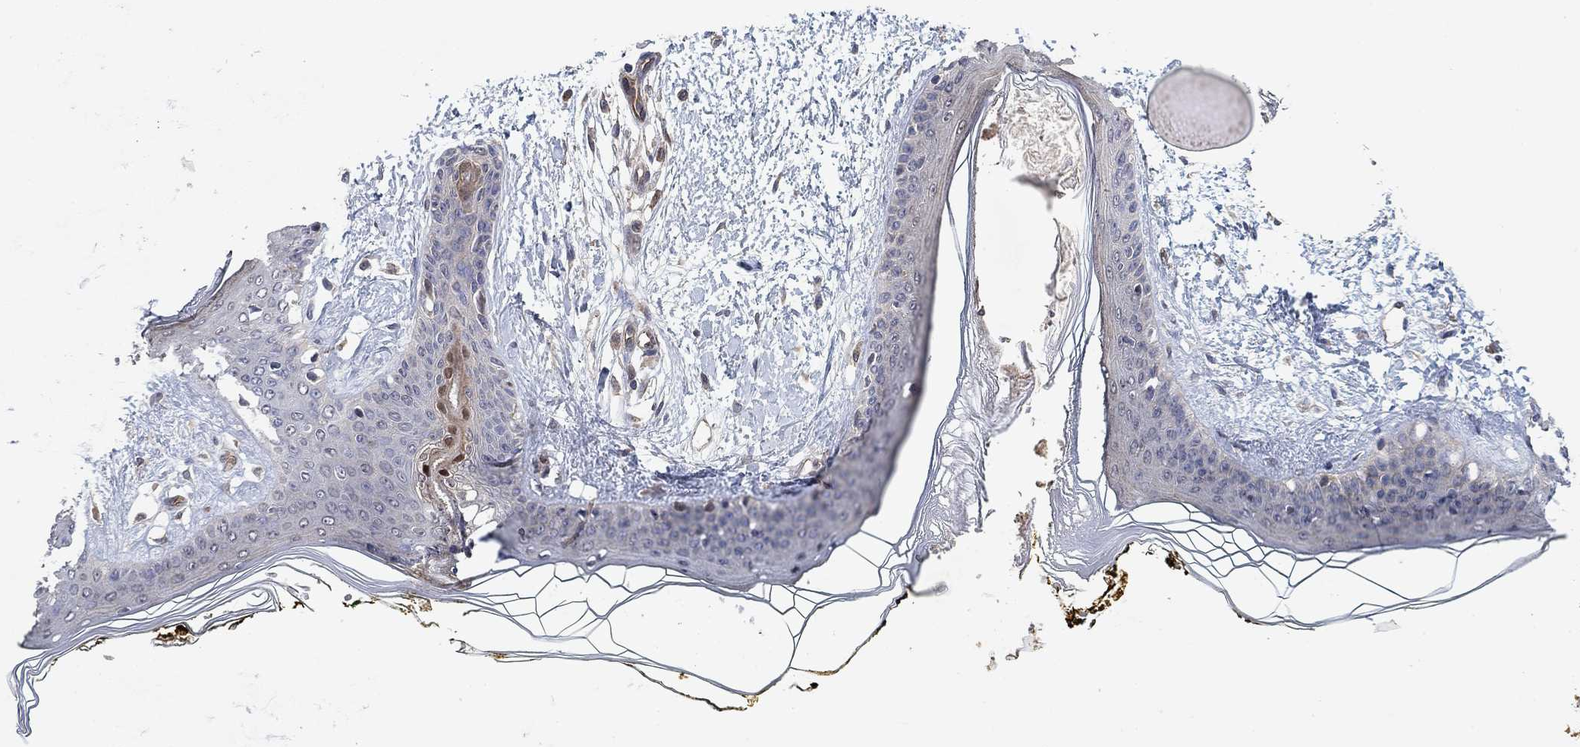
{"staining": {"intensity": "negative", "quantity": "none", "location": "none"}, "tissue": "skin", "cell_type": "Fibroblasts", "image_type": "normal", "snomed": [{"axis": "morphology", "description": "Normal tissue, NOS"}, {"axis": "topography", "description": "Skin"}], "caption": "Immunohistochemistry of benign human skin reveals no staining in fibroblasts.", "gene": "MCUR1", "patient": {"sex": "female", "age": 34}}